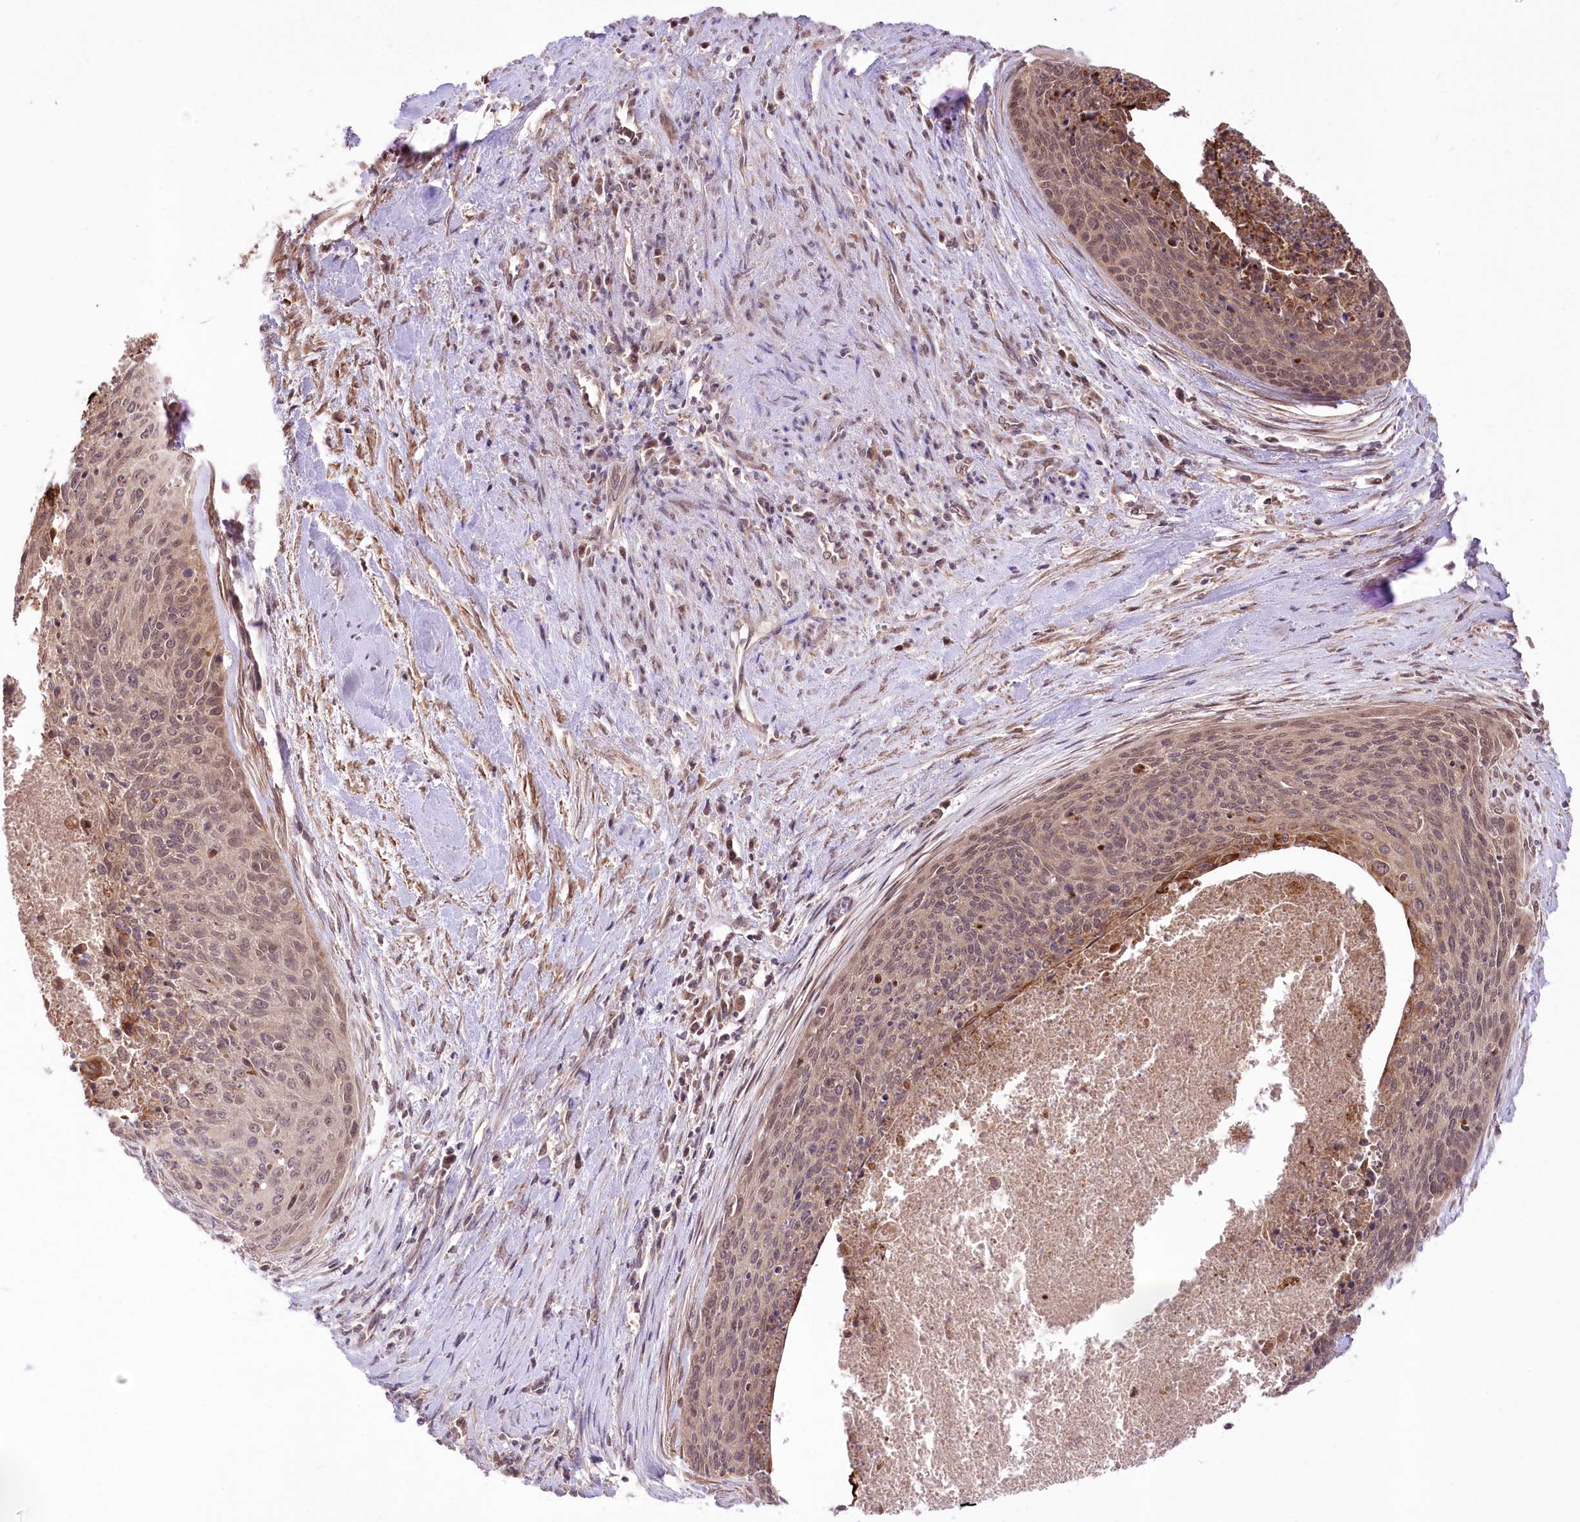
{"staining": {"intensity": "moderate", "quantity": ">75%", "location": "cytoplasmic/membranous,nuclear"}, "tissue": "cervical cancer", "cell_type": "Tumor cells", "image_type": "cancer", "snomed": [{"axis": "morphology", "description": "Squamous cell carcinoma, NOS"}, {"axis": "topography", "description": "Cervix"}], "caption": "High-power microscopy captured an immunohistochemistry (IHC) micrograph of cervical cancer (squamous cell carcinoma), revealing moderate cytoplasmic/membranous and nuclear staining in about >75% of tumor cells. Nuclei are stained in blue.", "gene": "HELT", "patient": {"sex": "female", "age": 55}}